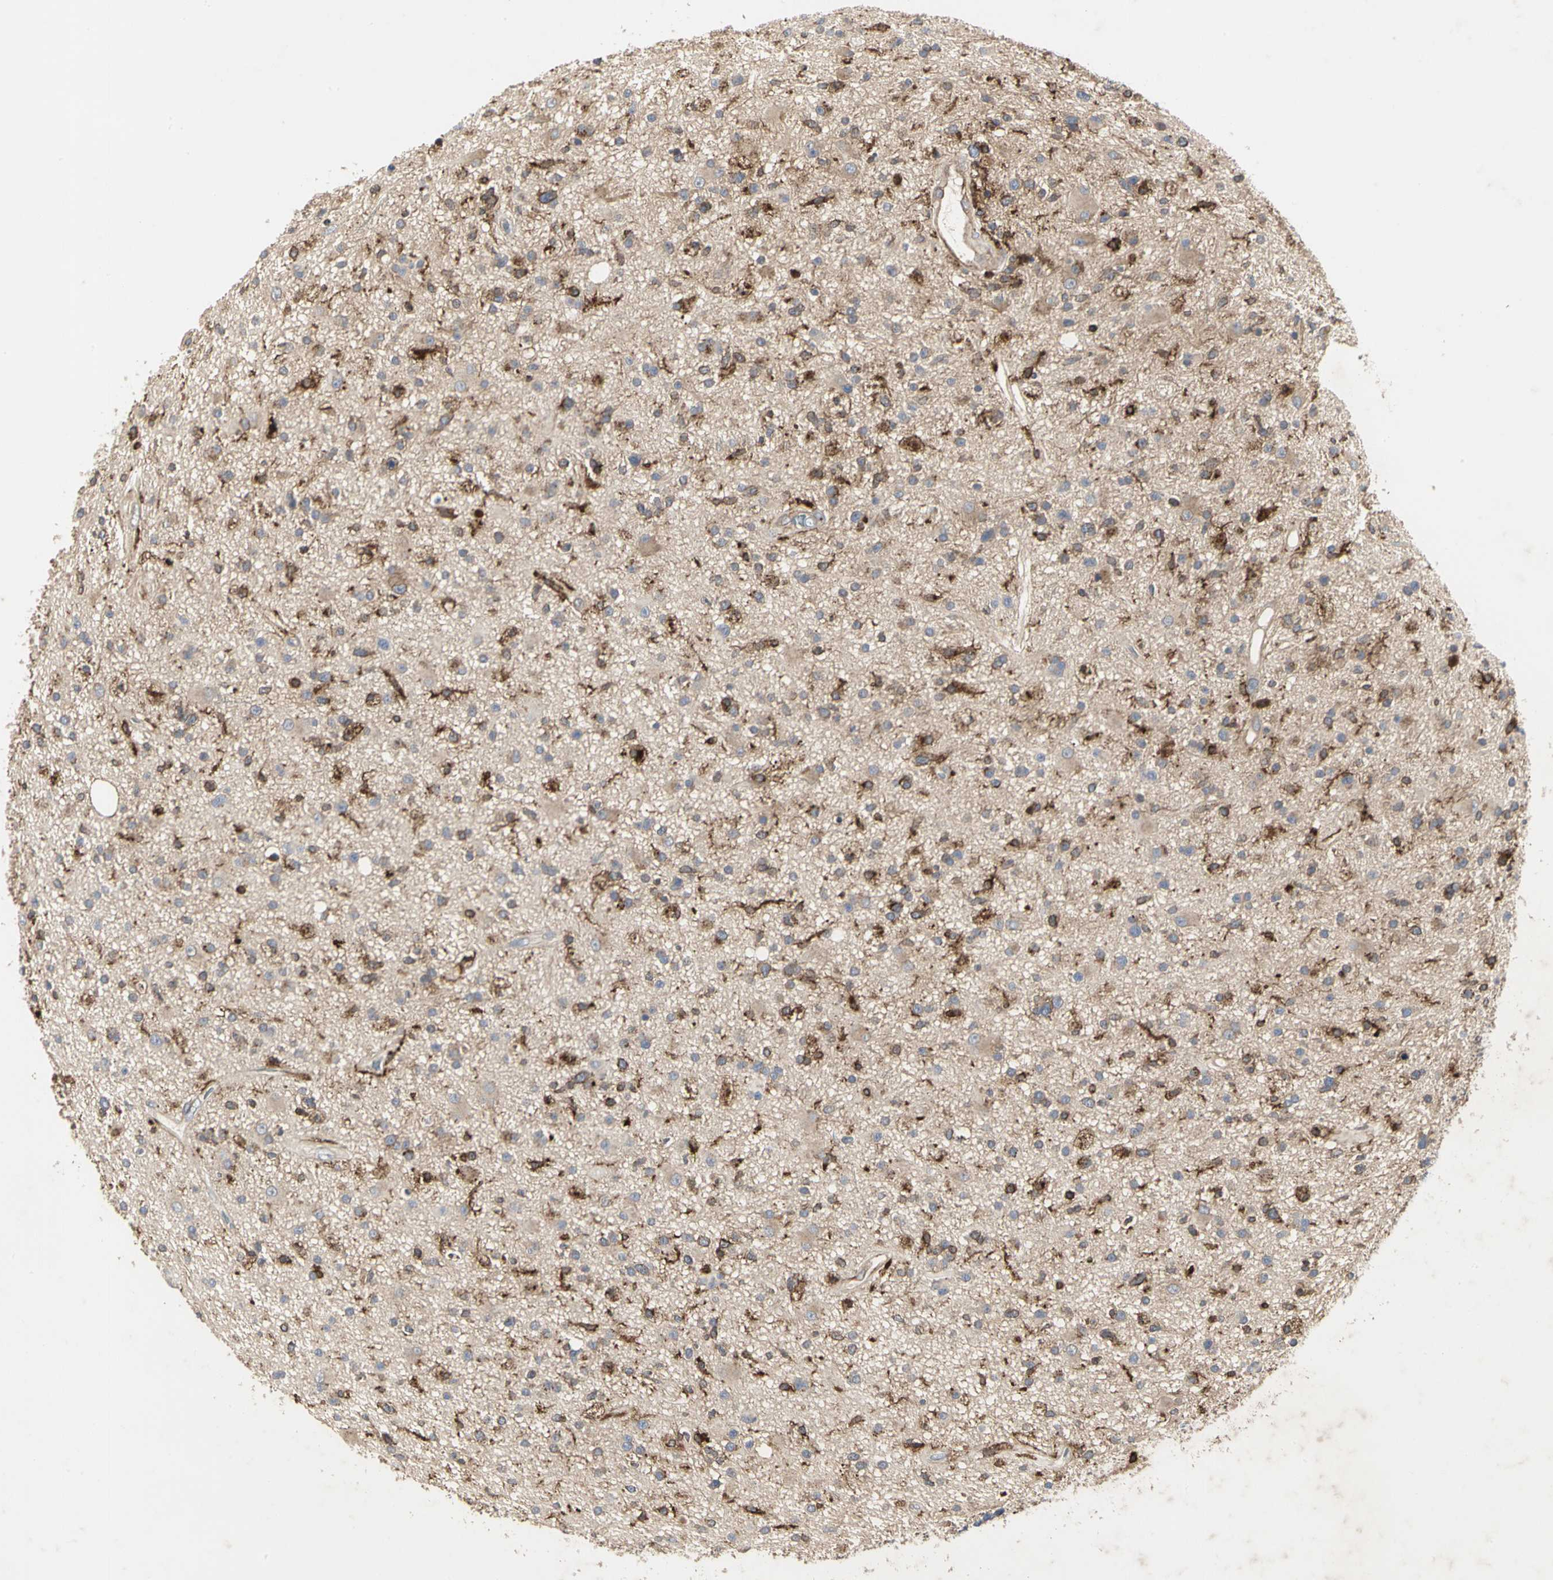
{"staining": {"intensity": "weak", "quantity": "25%-75%", "location": "cytoplasmic/membranous"}, "tissue": "glioma", "cell_type": "Tumor cells", "image_type": "cancer", "snomed": [{"axis": "morphology", "description": "Glioma, malignant, High grade"}, {"axis": "topography", "description": "Brain"}], "caption": "The micrograph demonstrates a brown stain indicating the presence of a protein in the cytoplasmic/membranous of tumor cells in malignant glioma (high-grade).", "gene": "NAPG", "patient": {"sex": "male", "age": 33}}